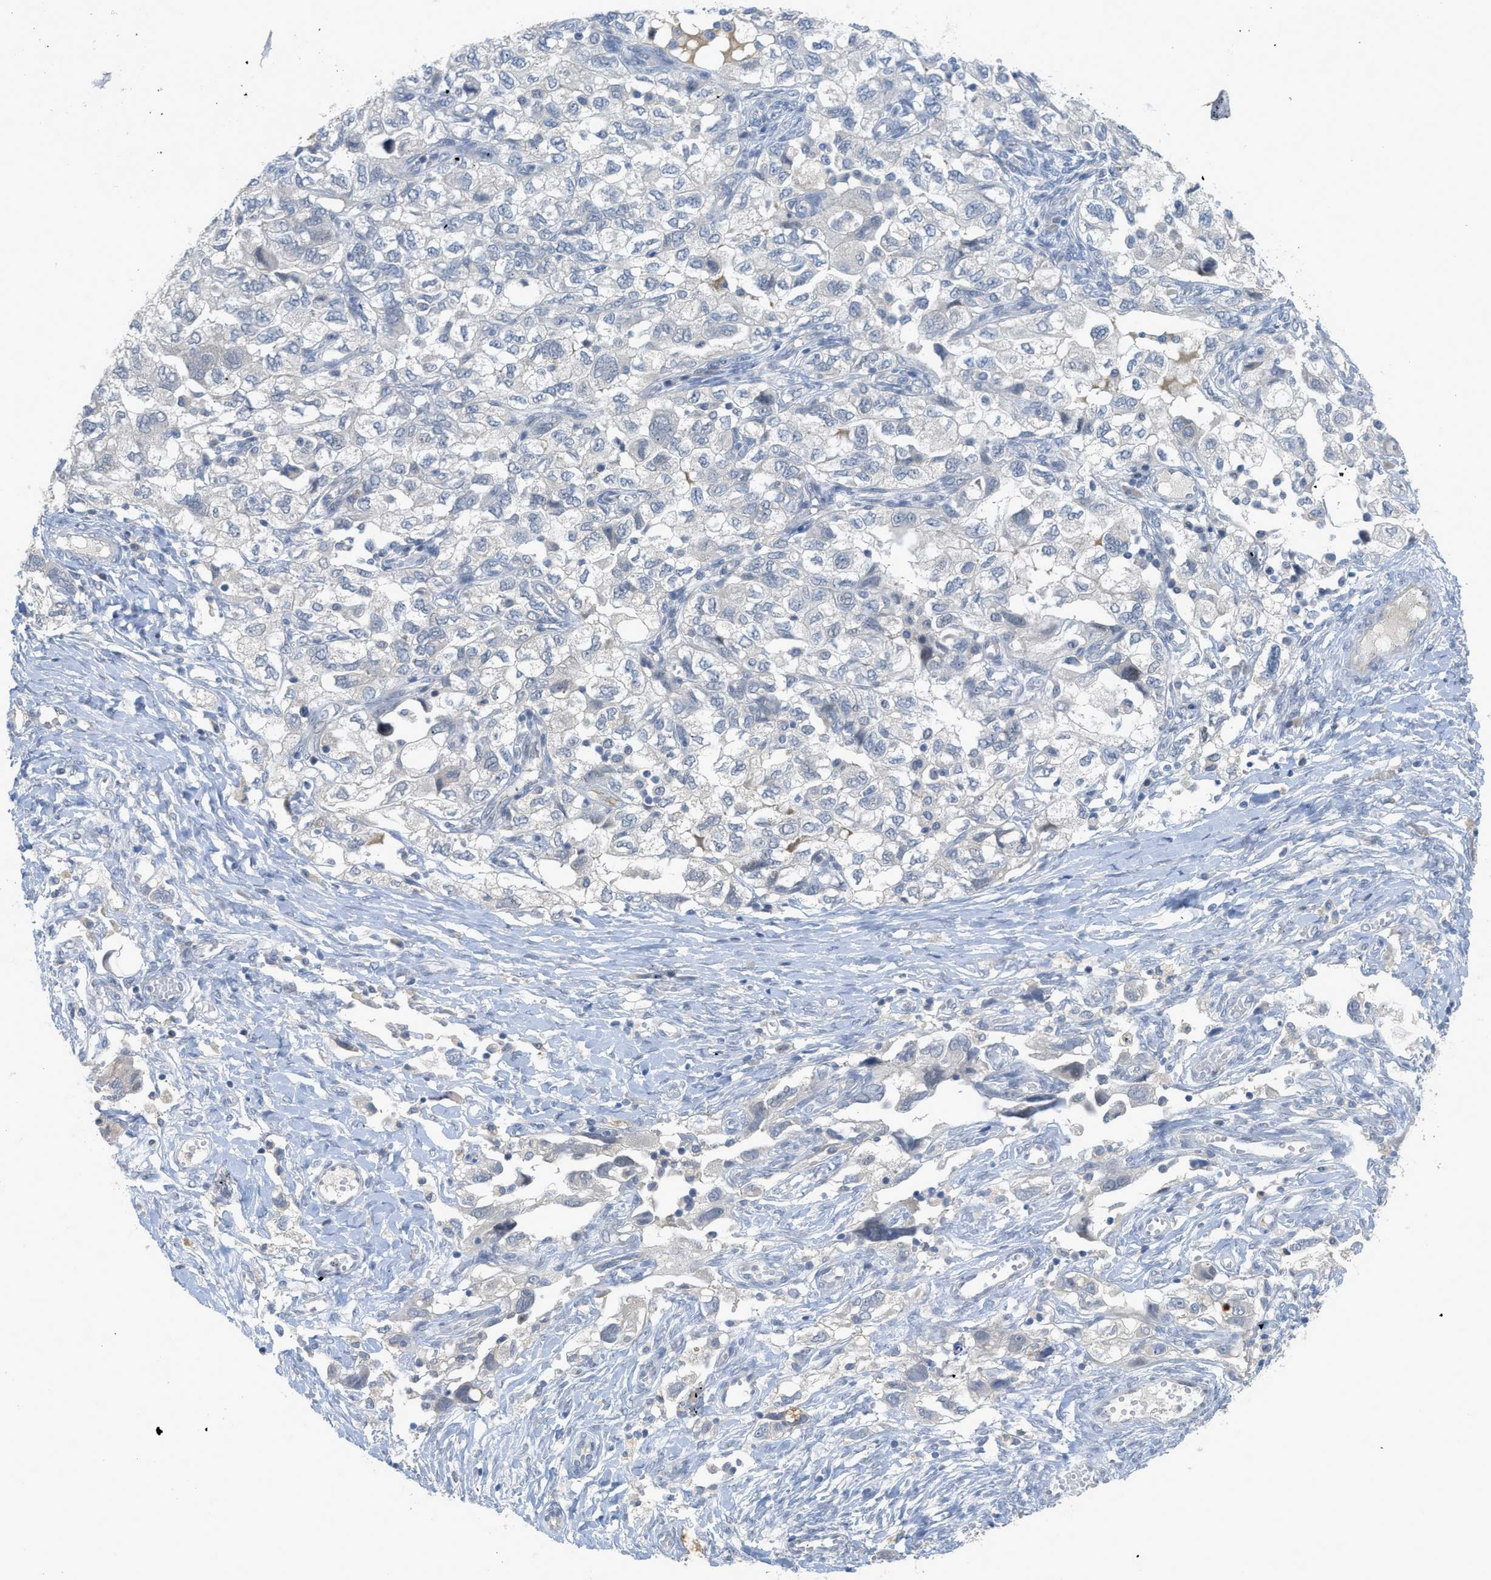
{"staining": {"intensity": "negative", "quantity": "none", "location": "none"}, "tissue": "ovarian cancer", "cell_type": "Tumor cells", "image_type": "cancer", "snomed": [{"axis": "morphology", "description": "Carcinoma, NOS"}, {"axis": "morphology", "description": "Cystadenocarcinoma, serous, NOS"}, {"axis": "topography", "description": "Ovary"}], "caption": "IHC image of human ovarian cancer stained for a protein (brown), which demonstrates no positivity in tumor cells.", "gene": "TNFAIP1", "patient": {"sex": "female", "age": 69}}